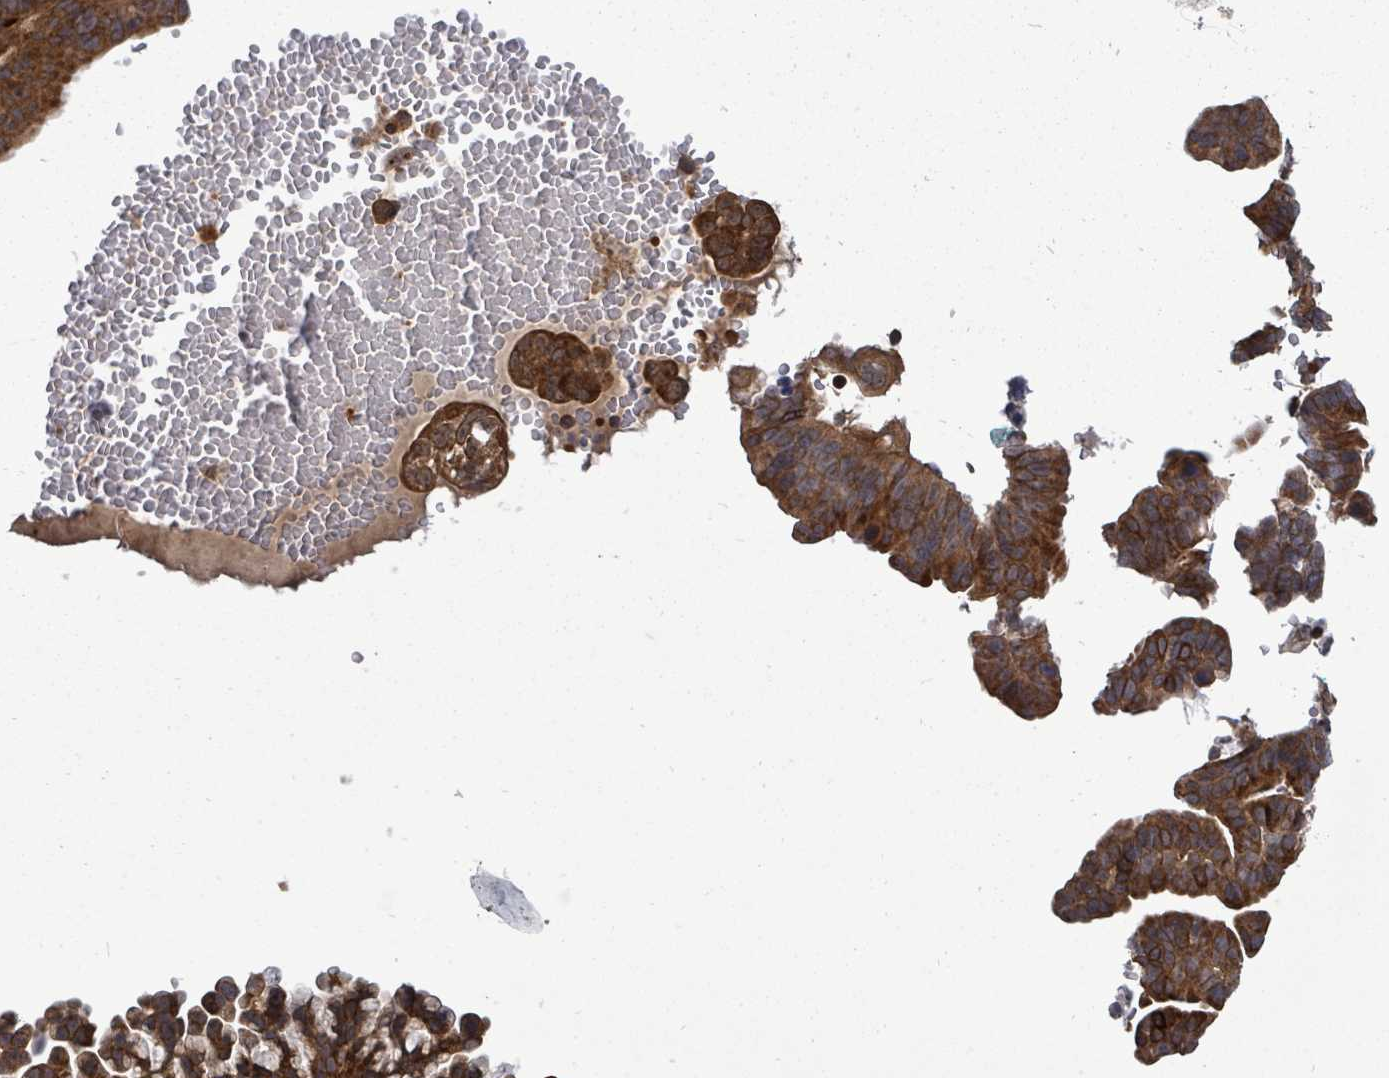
{"staining": {"intensity": "strong", "quantity": ">75%", "location": "cytoplasmic/membranous"}, "tissue": "ovarian cancer", "cell_type": "Tumor cells", "image_type": "cancer", "snomed": [{"axis": "morphology", "description": "Cystadenocarcinoma, serous, NOS"}, {"axis": "topography", "description": "Ovary"}], "caption": "The histopathology image displays staining of ovarian serous cystadenocarcinoma, revealing strong cytoplasmic/membranous protein positivity (brown color) within tumor cells.", "gene": "EIF3C", "patient": {"sex": "female", "age": 56}}